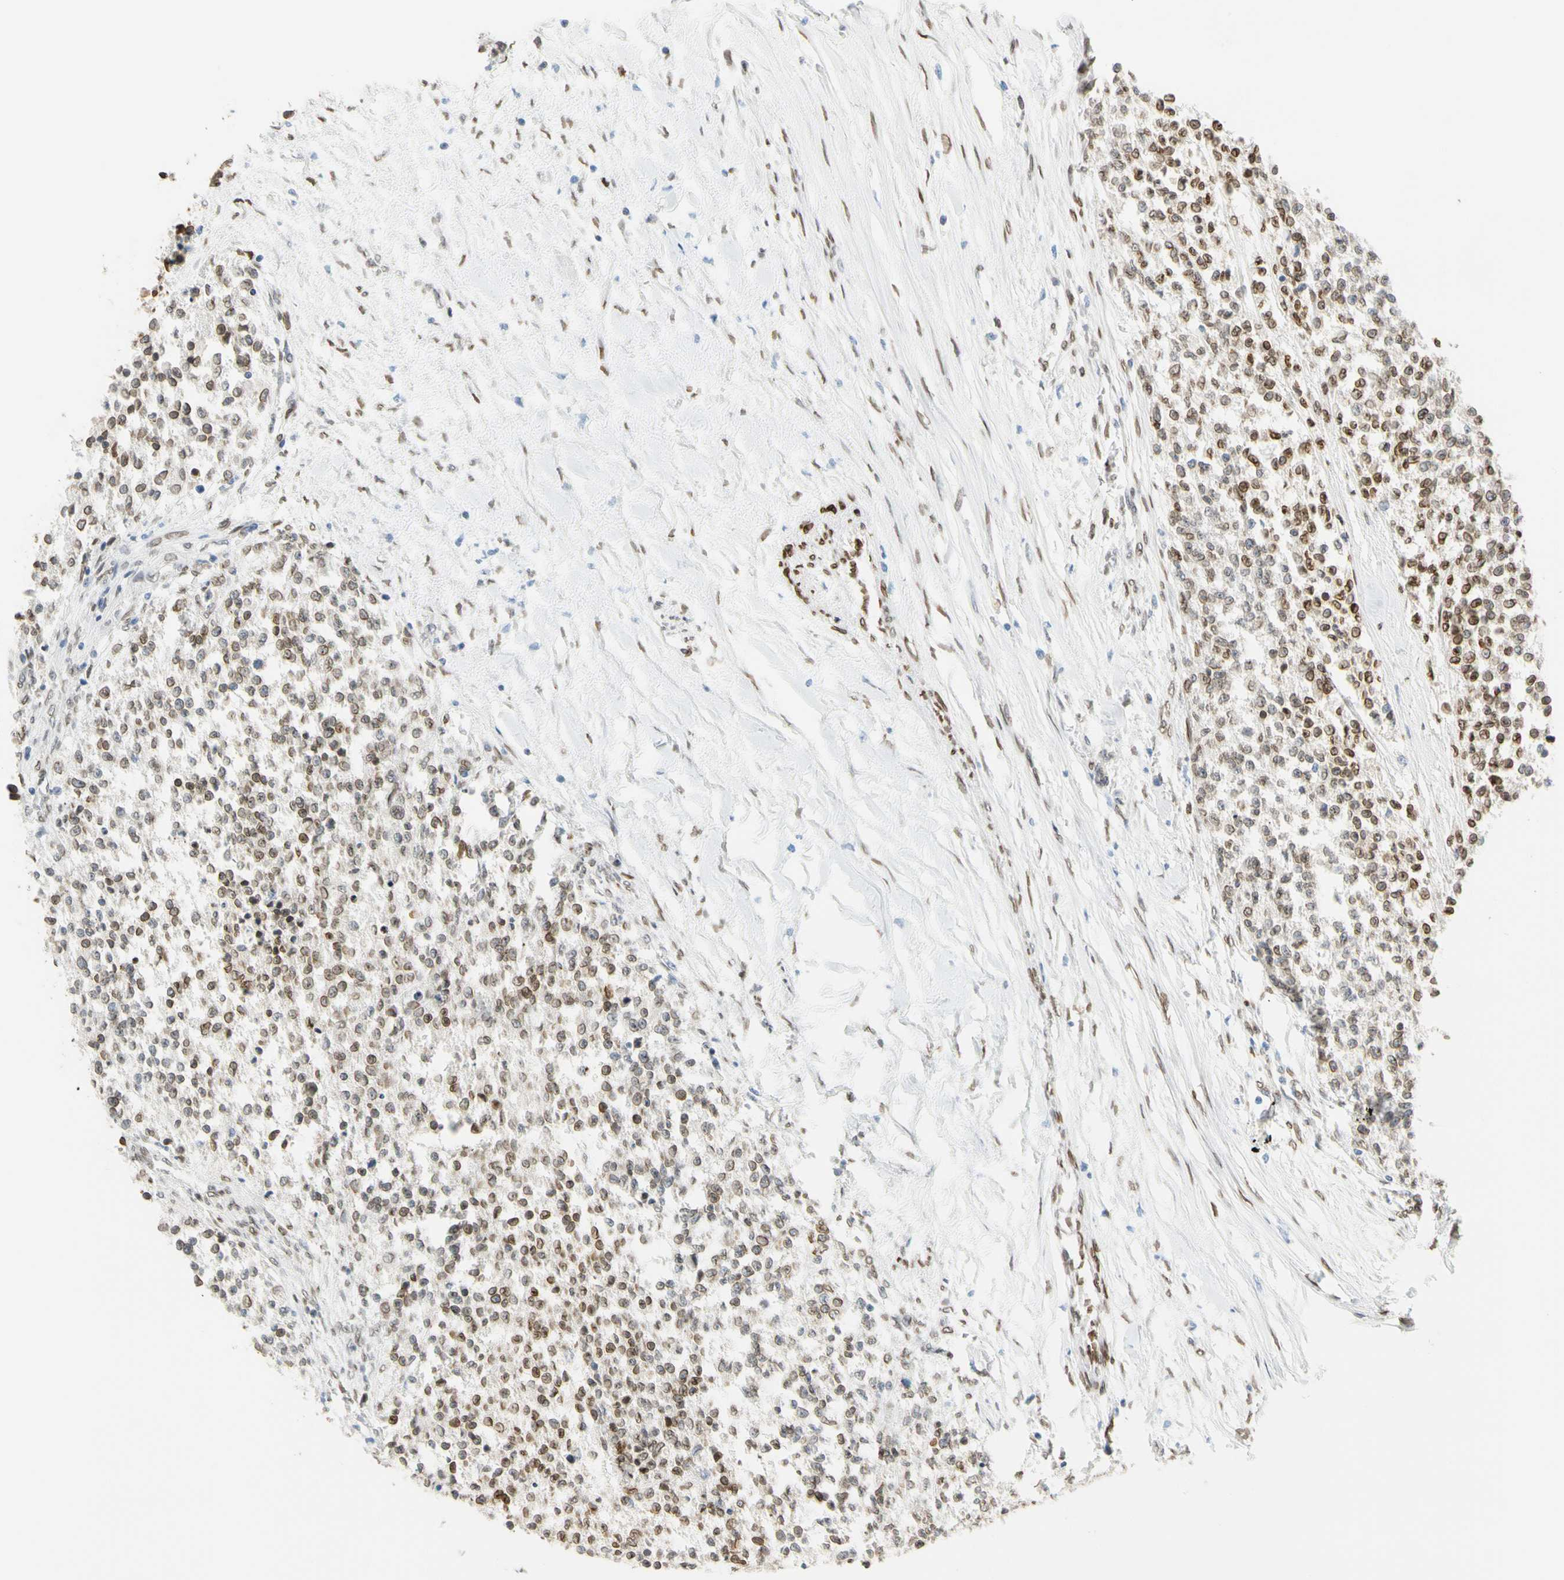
{"staining": {"intensity": "moderate", "quantity": ">75%", "location": "cytoplasmic/membranous,nuclear"}, "tissue": "testis cancer", "cell_type": "Tumor cells", "image_type": "cancer", "snomed": [{"axis": "morphology", "description": "Seminoma, NOS"}, {"axis": "topography", "description": "Testis"}], "caption": "Seminoma (testis) stained for a protein (brown) reveals moderate cytoplasmic/membranous and nuclear positive staining in about >75% of tumor cells.", "gene": "SUN1", "patient": {"sex": "male", "age": 59}}